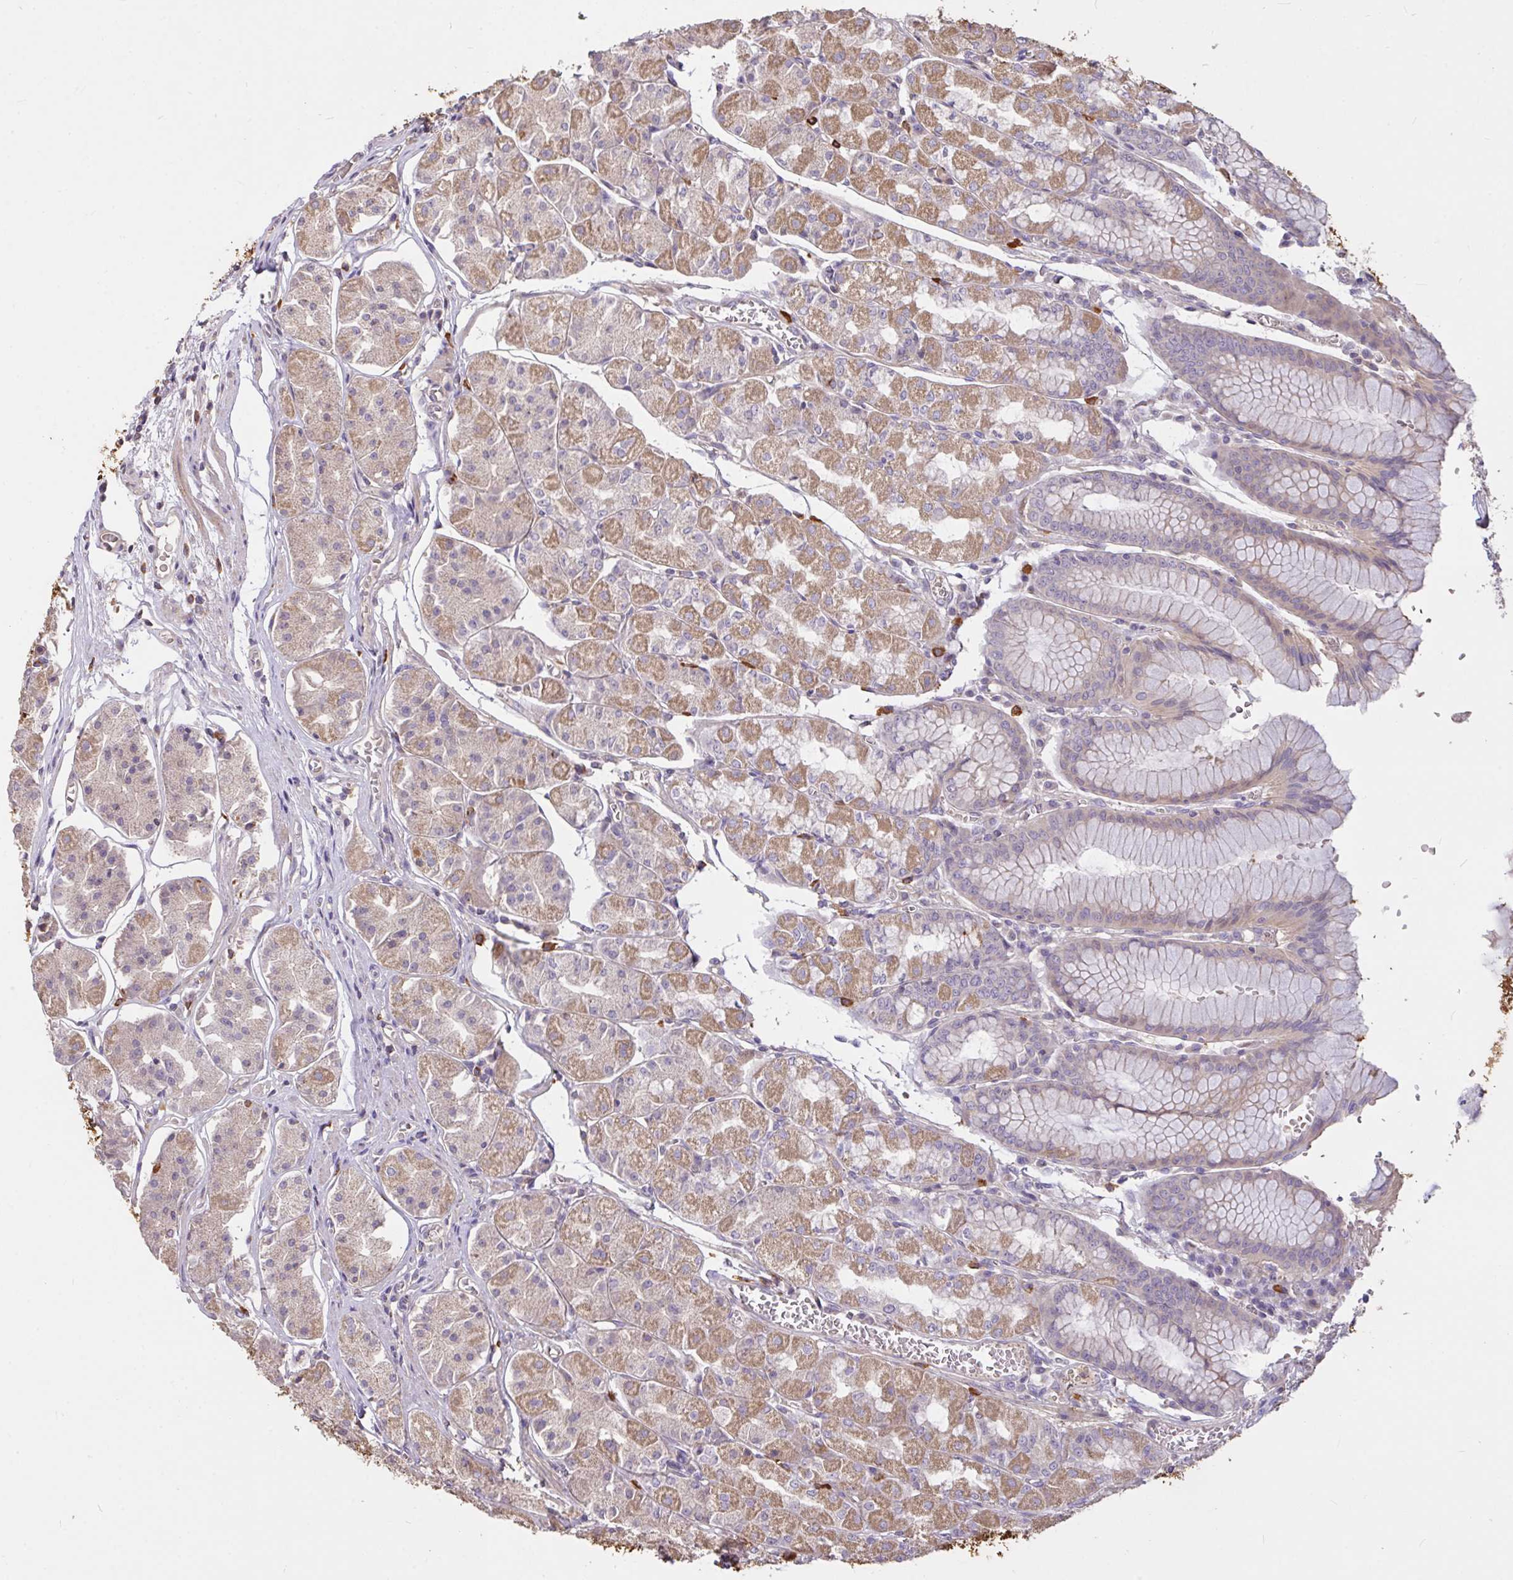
{"staining": {"intensity": "moderate", "quantity": "25%-75%", "location": "cytoplasmic/membranous"}, "tissue": "stomach", "cell_type": "Glandular cells", "image_type": "normal", "snomed": [{"axis": "morphology", "description": "Normal tissue, NOS"}, {"axis": "topography", "description": "Stomach"}], "caption": "An immunohistochemistry image of normal tissue is shown. Protein staining in brown labels moderate cytoplasmic/membranous positivity in stomach within glandular cells. (IHC, brightfield microscopy, high magnification).", "gene": "FCER1A", "patient": {"sex": "male", "age": 55}}